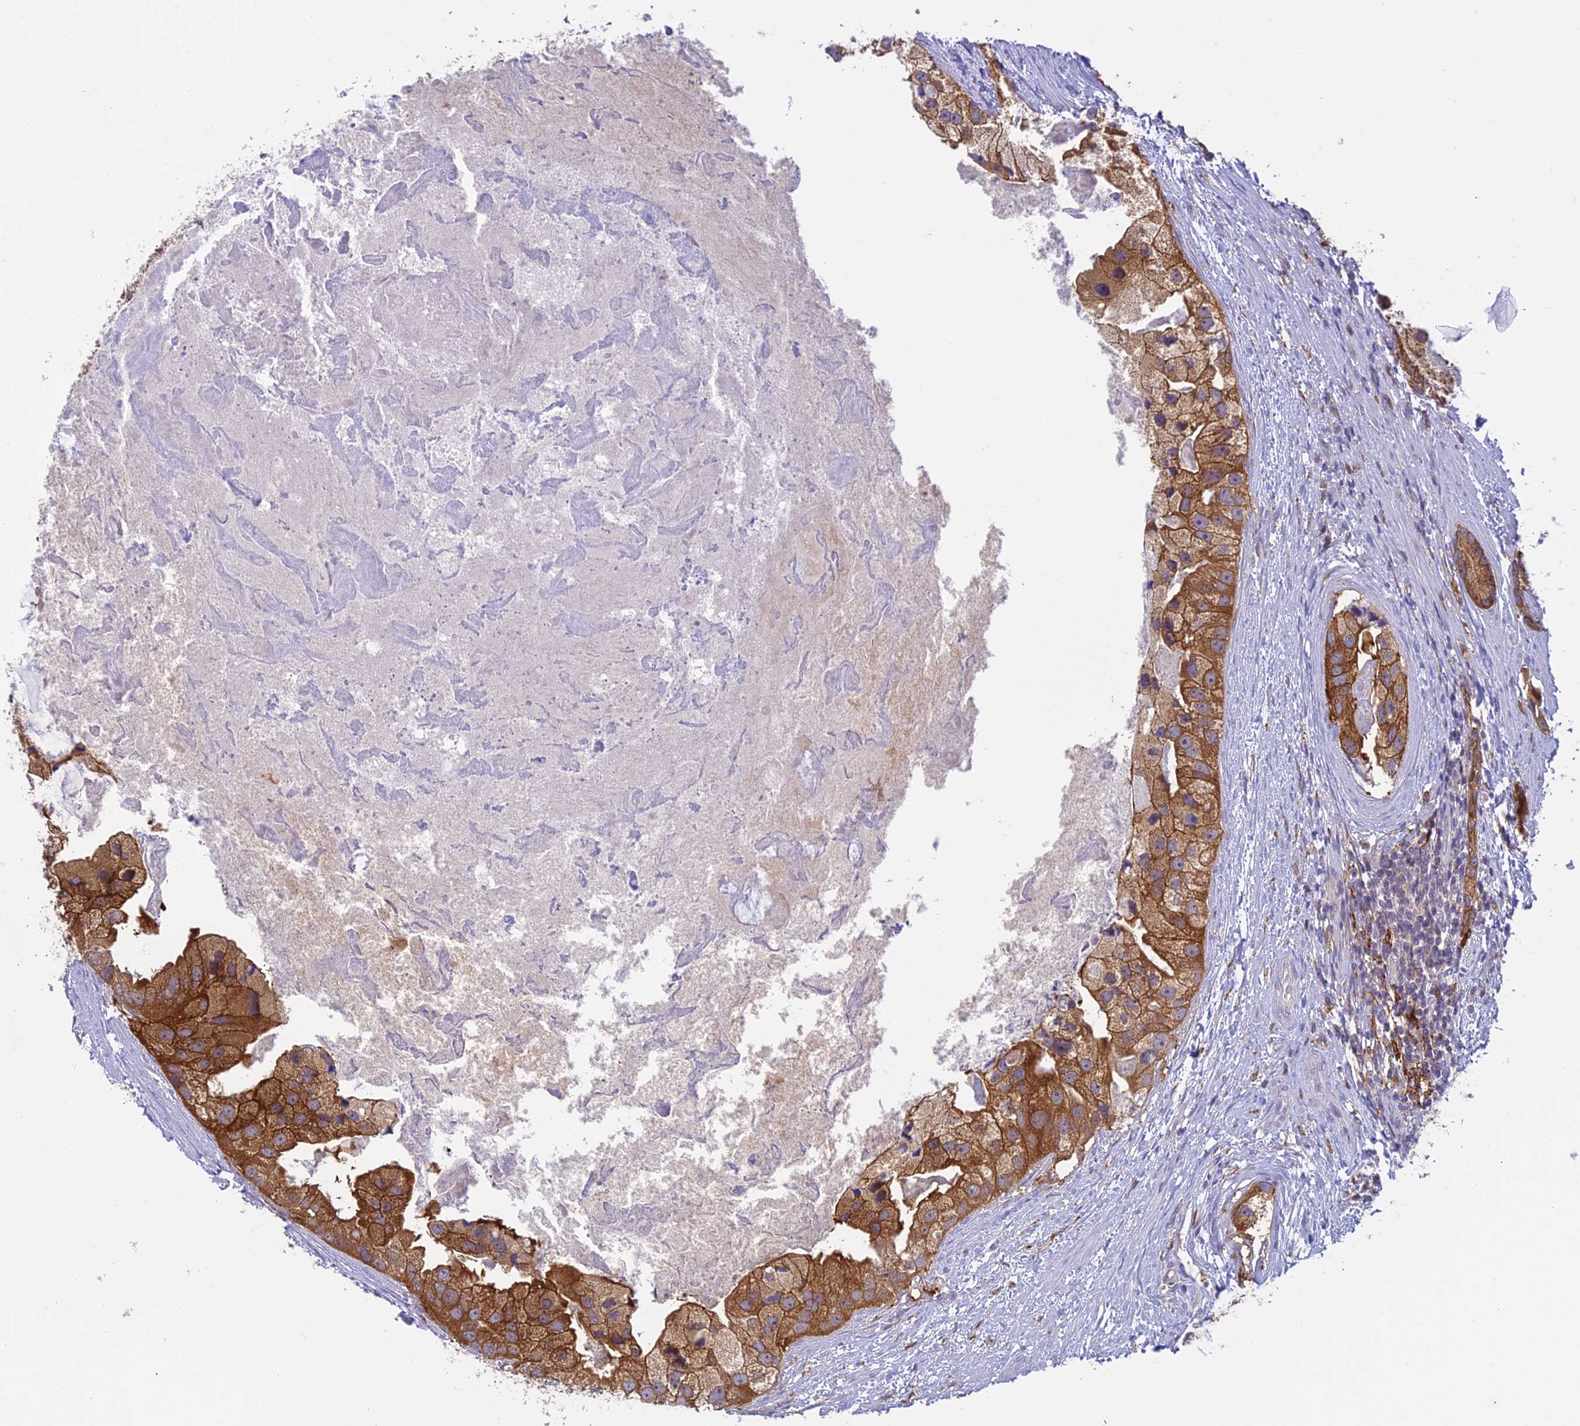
{"staining": {"intensity": "strong", "quantity": ">75%", "location": "cytoplasmic/membranous,nuclear"}, "tissue": "prostate cancer", "cell_type": "Tumor cells", "image_type": "cancer", "snomed": [{"axis": "morphology", "description": "Adenocarcinoma, High grade"}, {"axis": "topography", "description": "Prostate"}], "caption": "Human prostate cancer stained for a protein (brown) reveals strong cytoplasmic/membranous and nuclear positive positivity in approximately >75% of tumor cells.", "gene": "UBE2G1", "patient": {"sex": "male", "age": 62}}